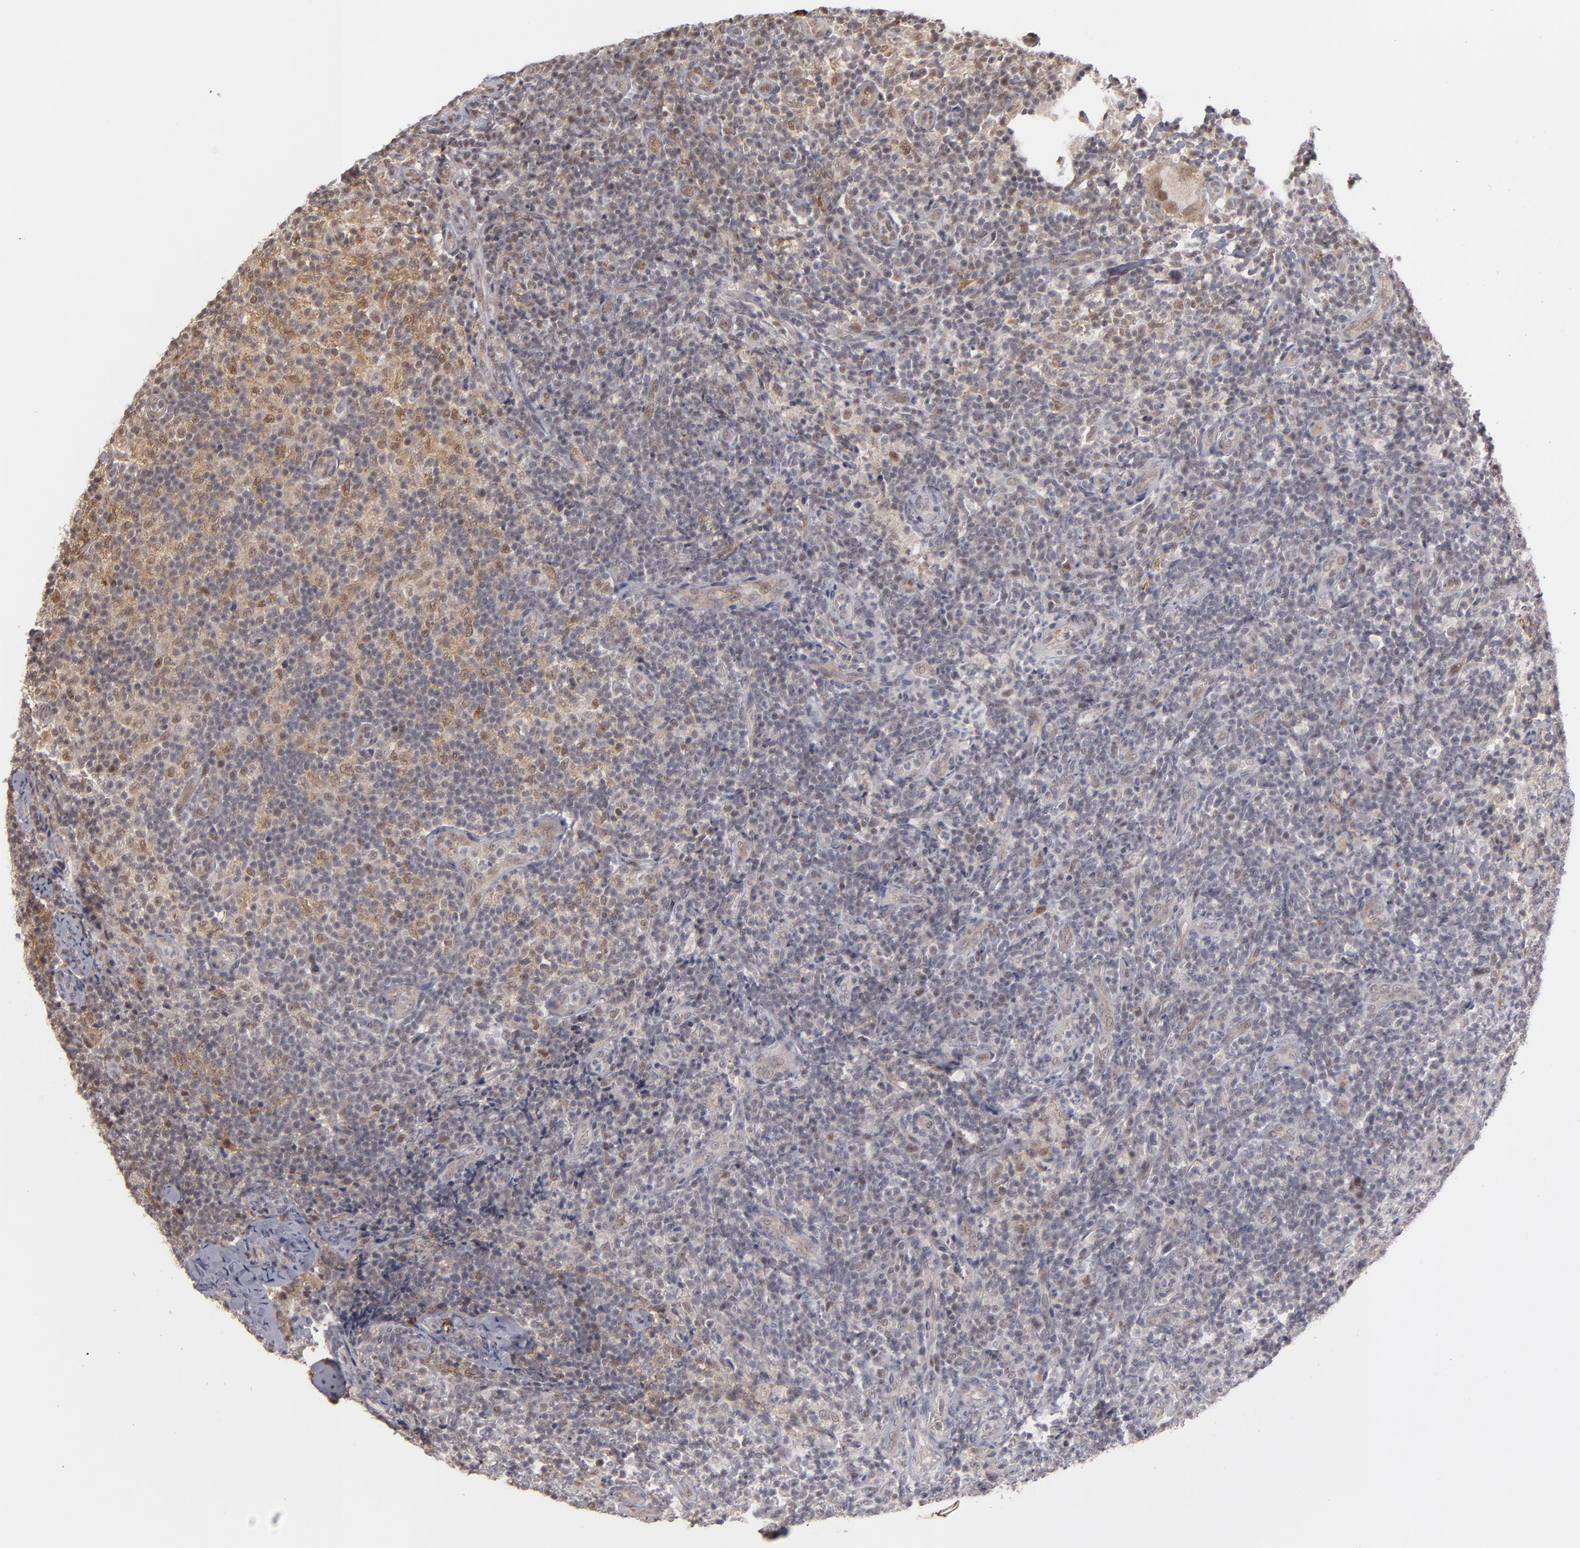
{"staining": {"intensity": "weak", "quantity": ">75%", "location": "nuclear"}, "tissue": "lymph node", "cell_type": "Germinal center cells", "image_type": "normal", "snomed": [{"axis": "morphology", "description": "Normal tissue, NOS"}, {"axis": "morphology", "description": "Inflammation, NOS"}, {"axis": "topography", "description": "Lymph node"}], "caption": "Immunohistochemistry of normal lymph node demonstrates low levels of weak nuclear staining in approximately >75% of germinal center cells.", "gene": "ZNF75A", "patient": {"sex": "male", "age": 46}}